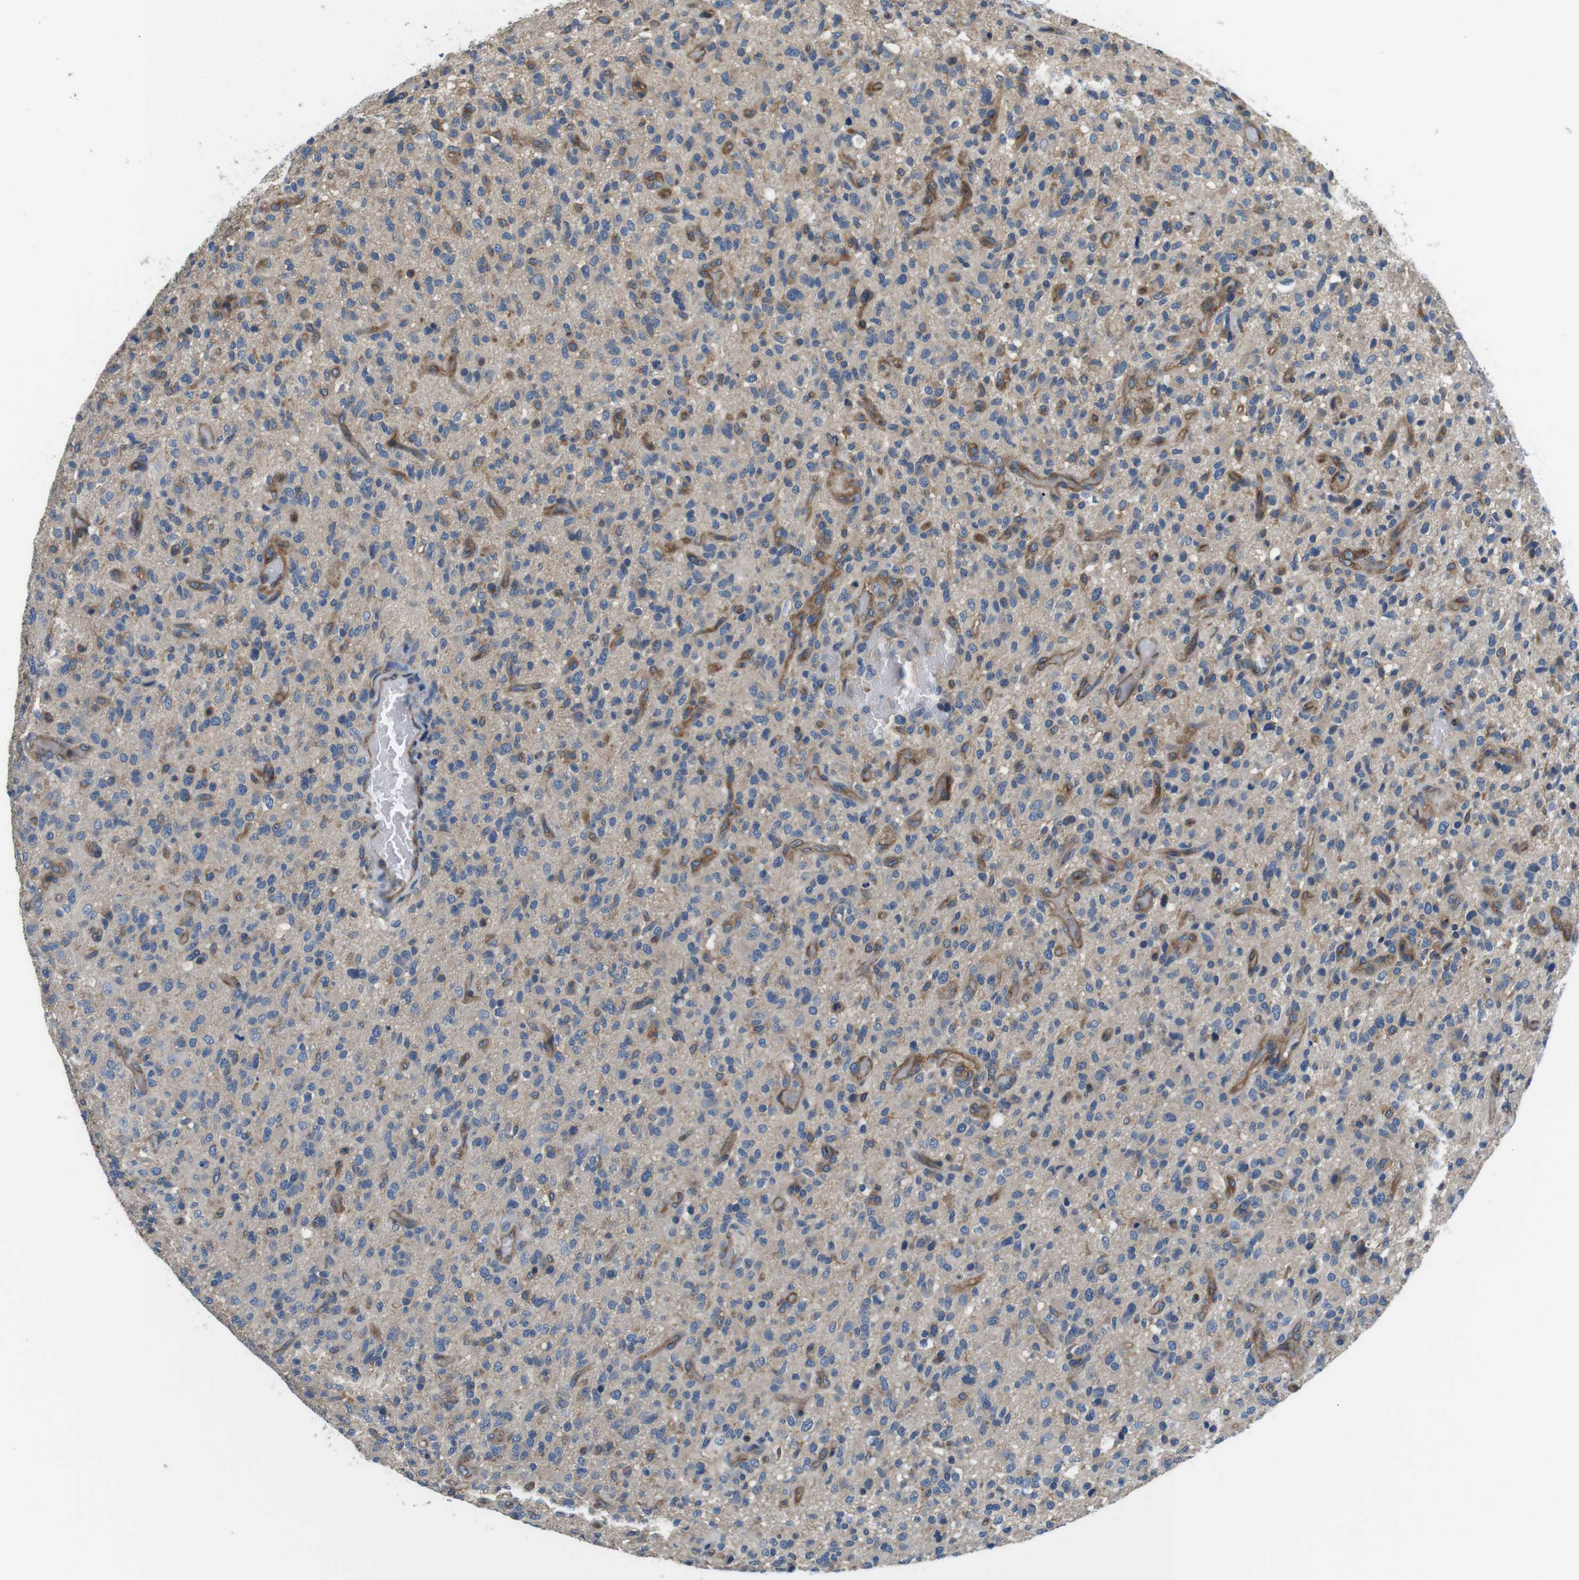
{"staining": {"intensity": "weak", "quantity": "25%-75%", "location": "cytoplasmic/membranous"}, "tissue": "glioma", "cell_type": "Tumor cells", "image_type": "cancer", "snomed": [{"axis": "morphology", "description": "Glioma, malignant, High grade"}, {"axis": "topography", "description": "Brain"}], "caption": "Malignant glioma (high-grade) stained with a protein marker shows weak staining in tumor cells.", "gene": "DENND4C", "patient": {"sex": "male", "age": 71}}